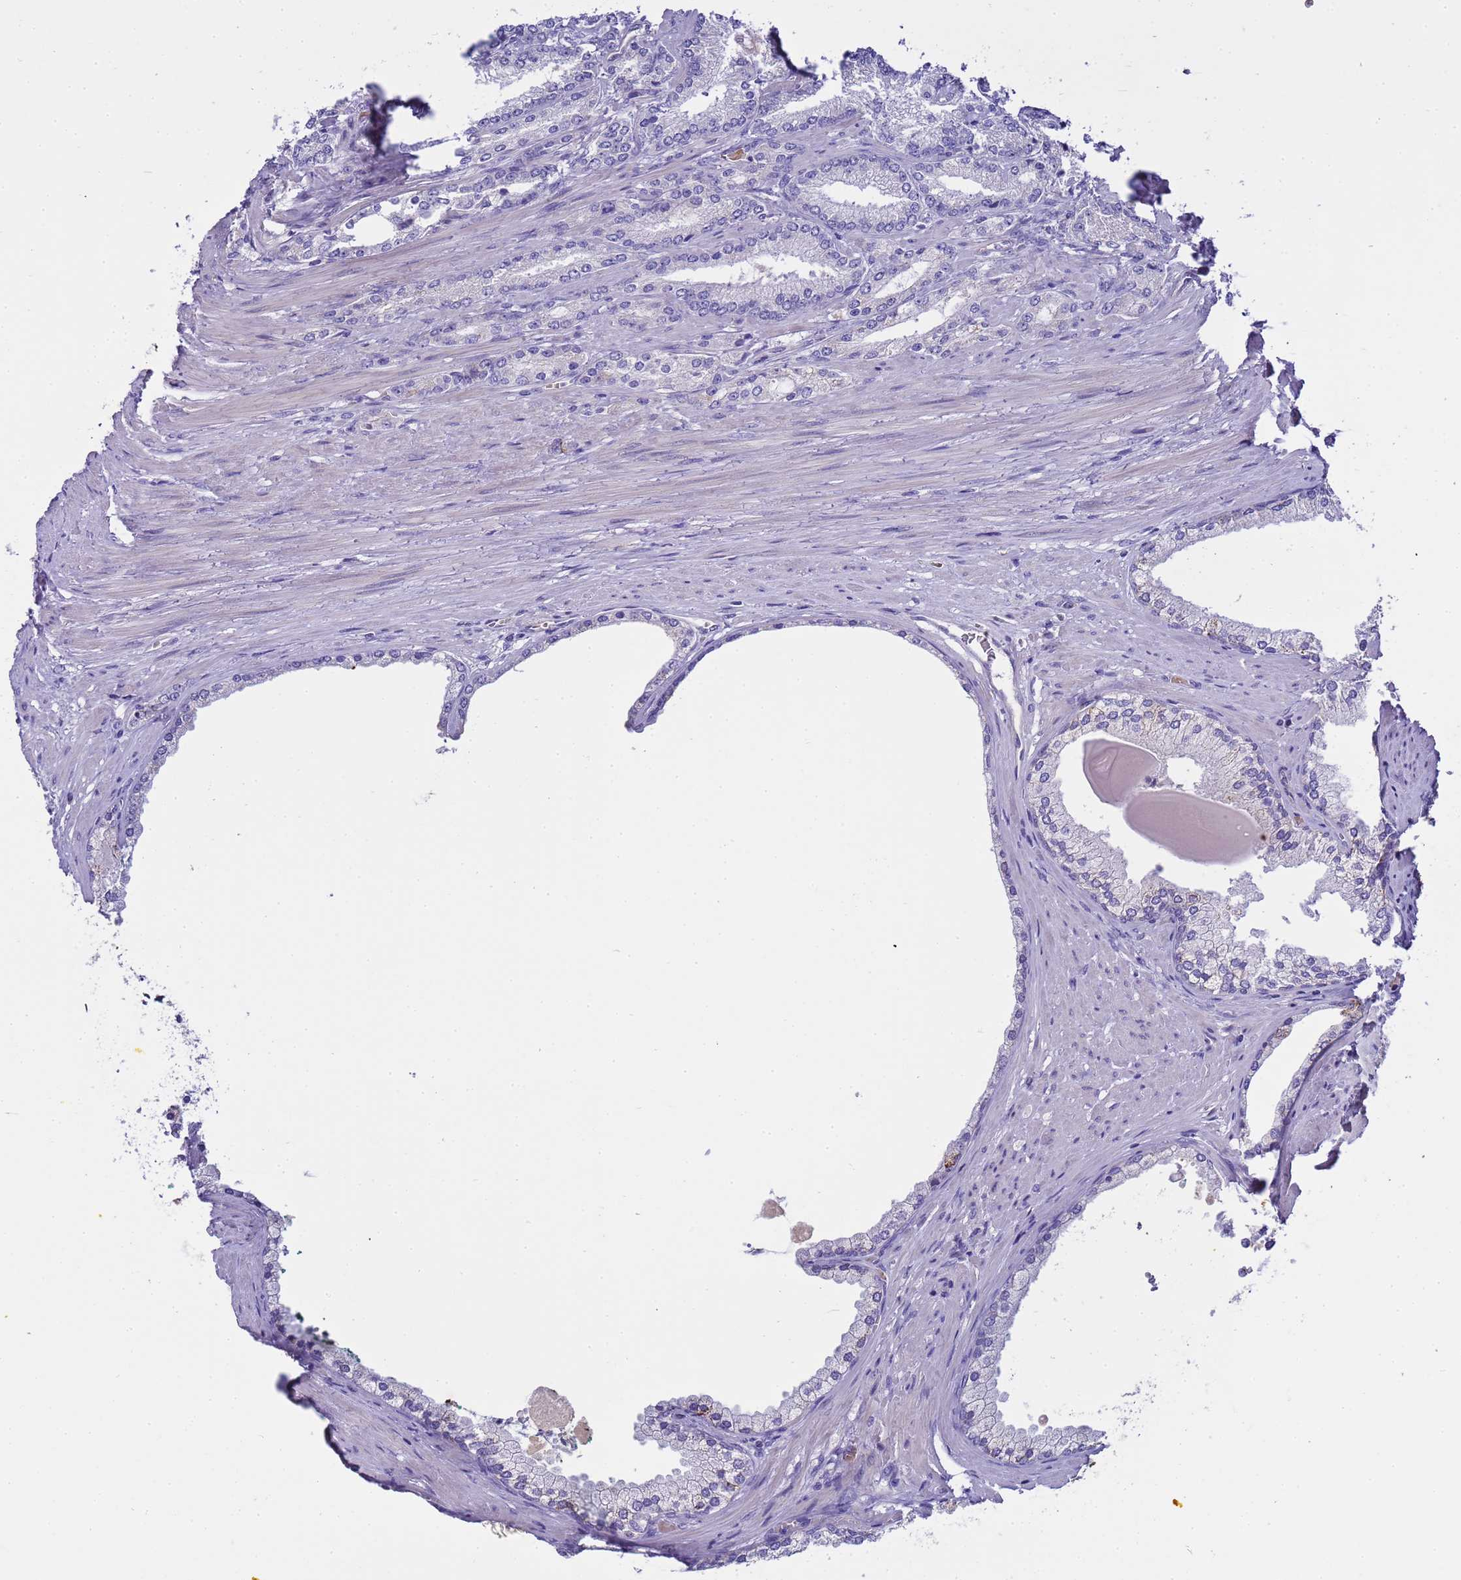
{"staining": {"intensity": "negative", "quantity": "none", "location": "none"}, "tissue": "prostate cancer", "cell_type": "Tumor cells", "image_type": "cancer", "snomed": [{"axis": "morphology", "description": "Adenocarcinoma, High grade"}, {"axis": "topography", "description": "Prostate"}], "caption": "An immunohistochemistry (IHC) image of adenocarcinoma (high-grade) (prostate) is shown. There is no staining in tumor cells of adenocarcinoma (high-grade) (prostate). The staining is performed using DAB brown chromogen with nuclei counter-stained in using hematoxylin.", "gene": "RIPPLY2", "patient": {"sex": "male", "age": 66}}